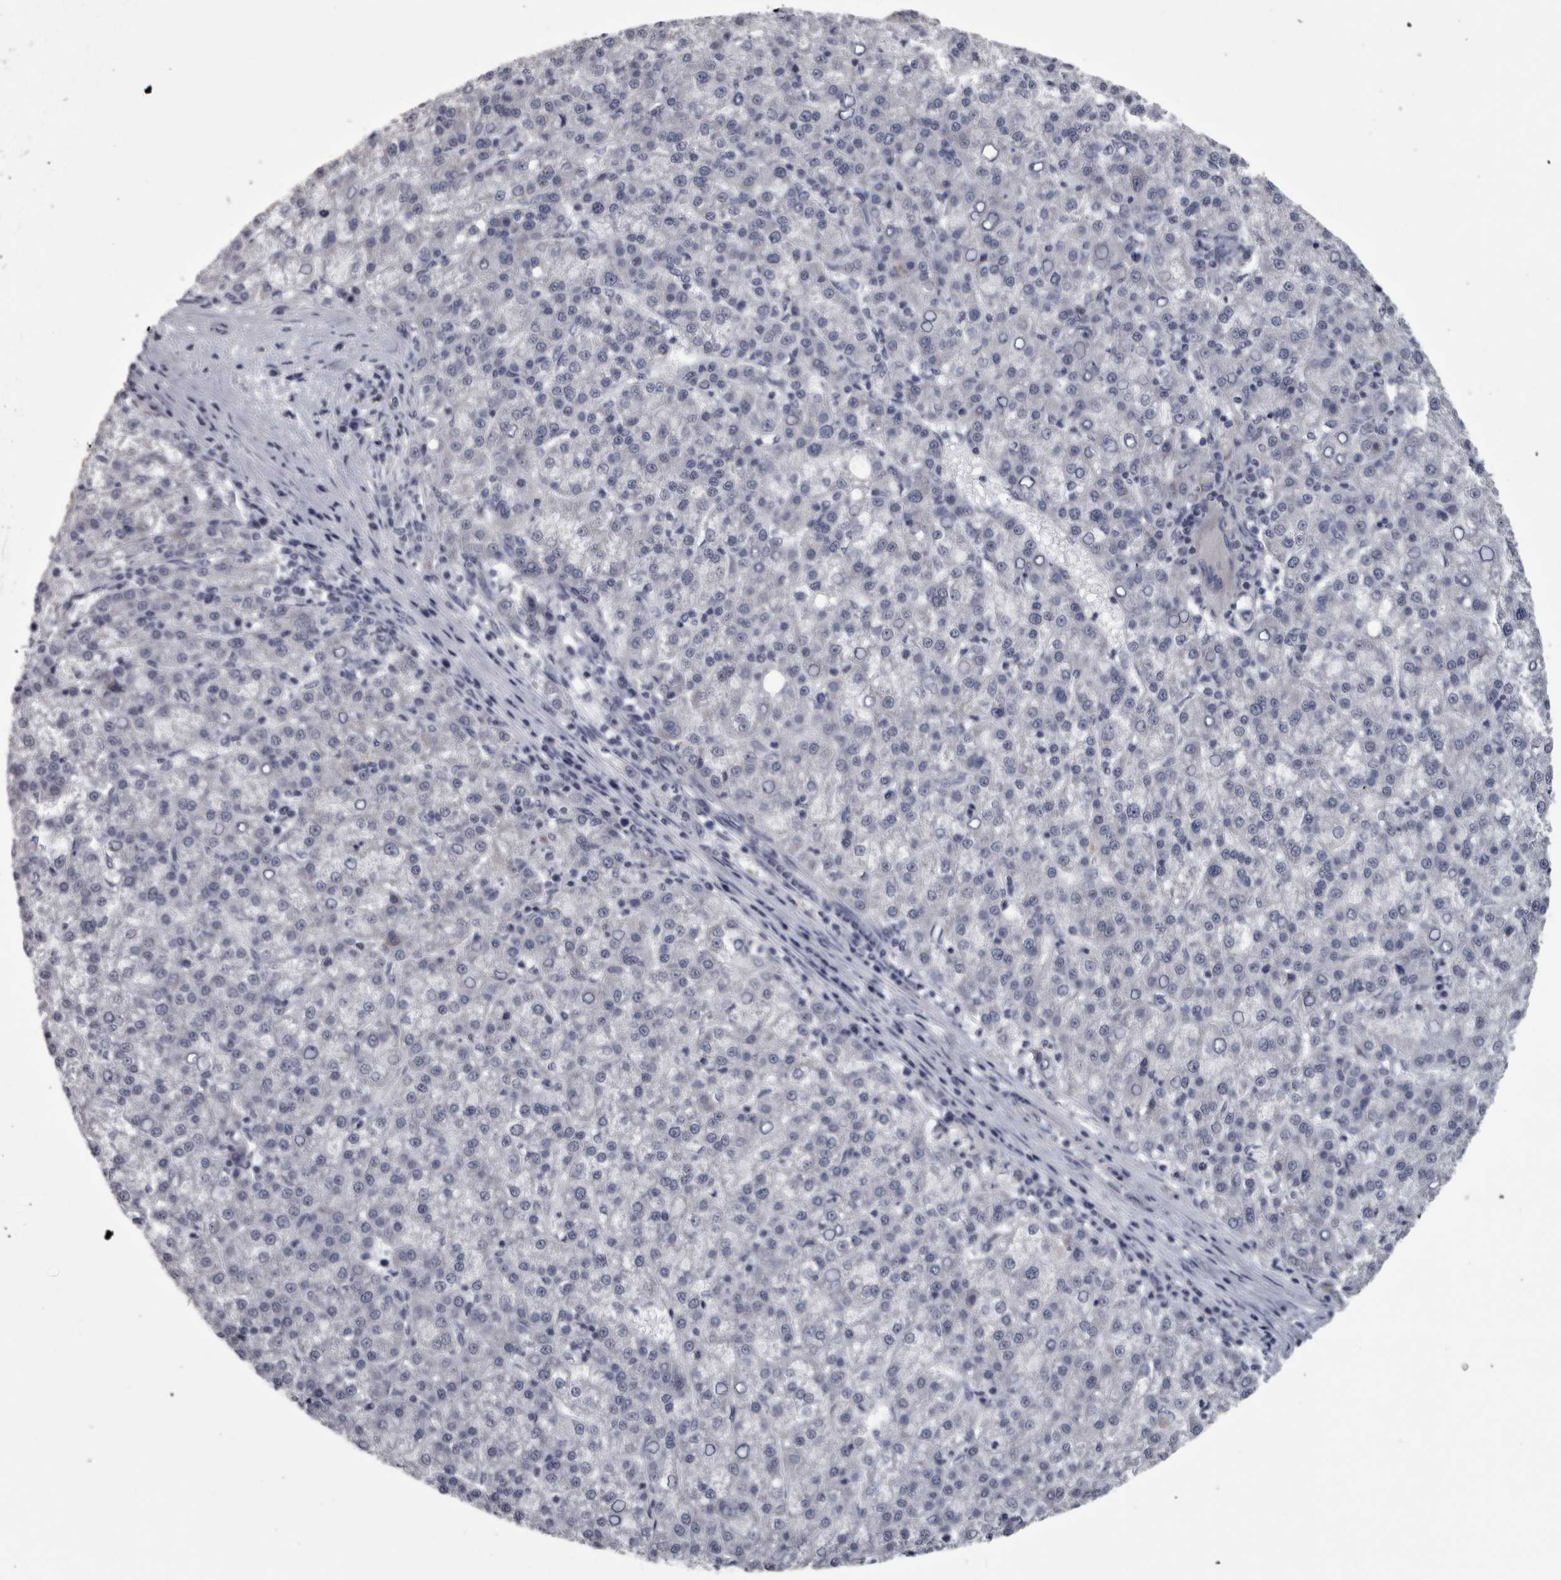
{"staining": {"intensity": "negative", "quantity": "none", "location": "none"}, "tissue": "liver cancer", "cell_type": "Tumor cells", "image_type": "cancer", "snomed": [{"axis": "morphology", "description": "Carcinoma, Hepatocellular, NOS"}, {"axis": "topography", "description": "Liver"}], "caption": "There is no significant staining in tumor cells of liver cancer.", "gene": "DBT", "patient": {"sex": "female", "age": 58}}